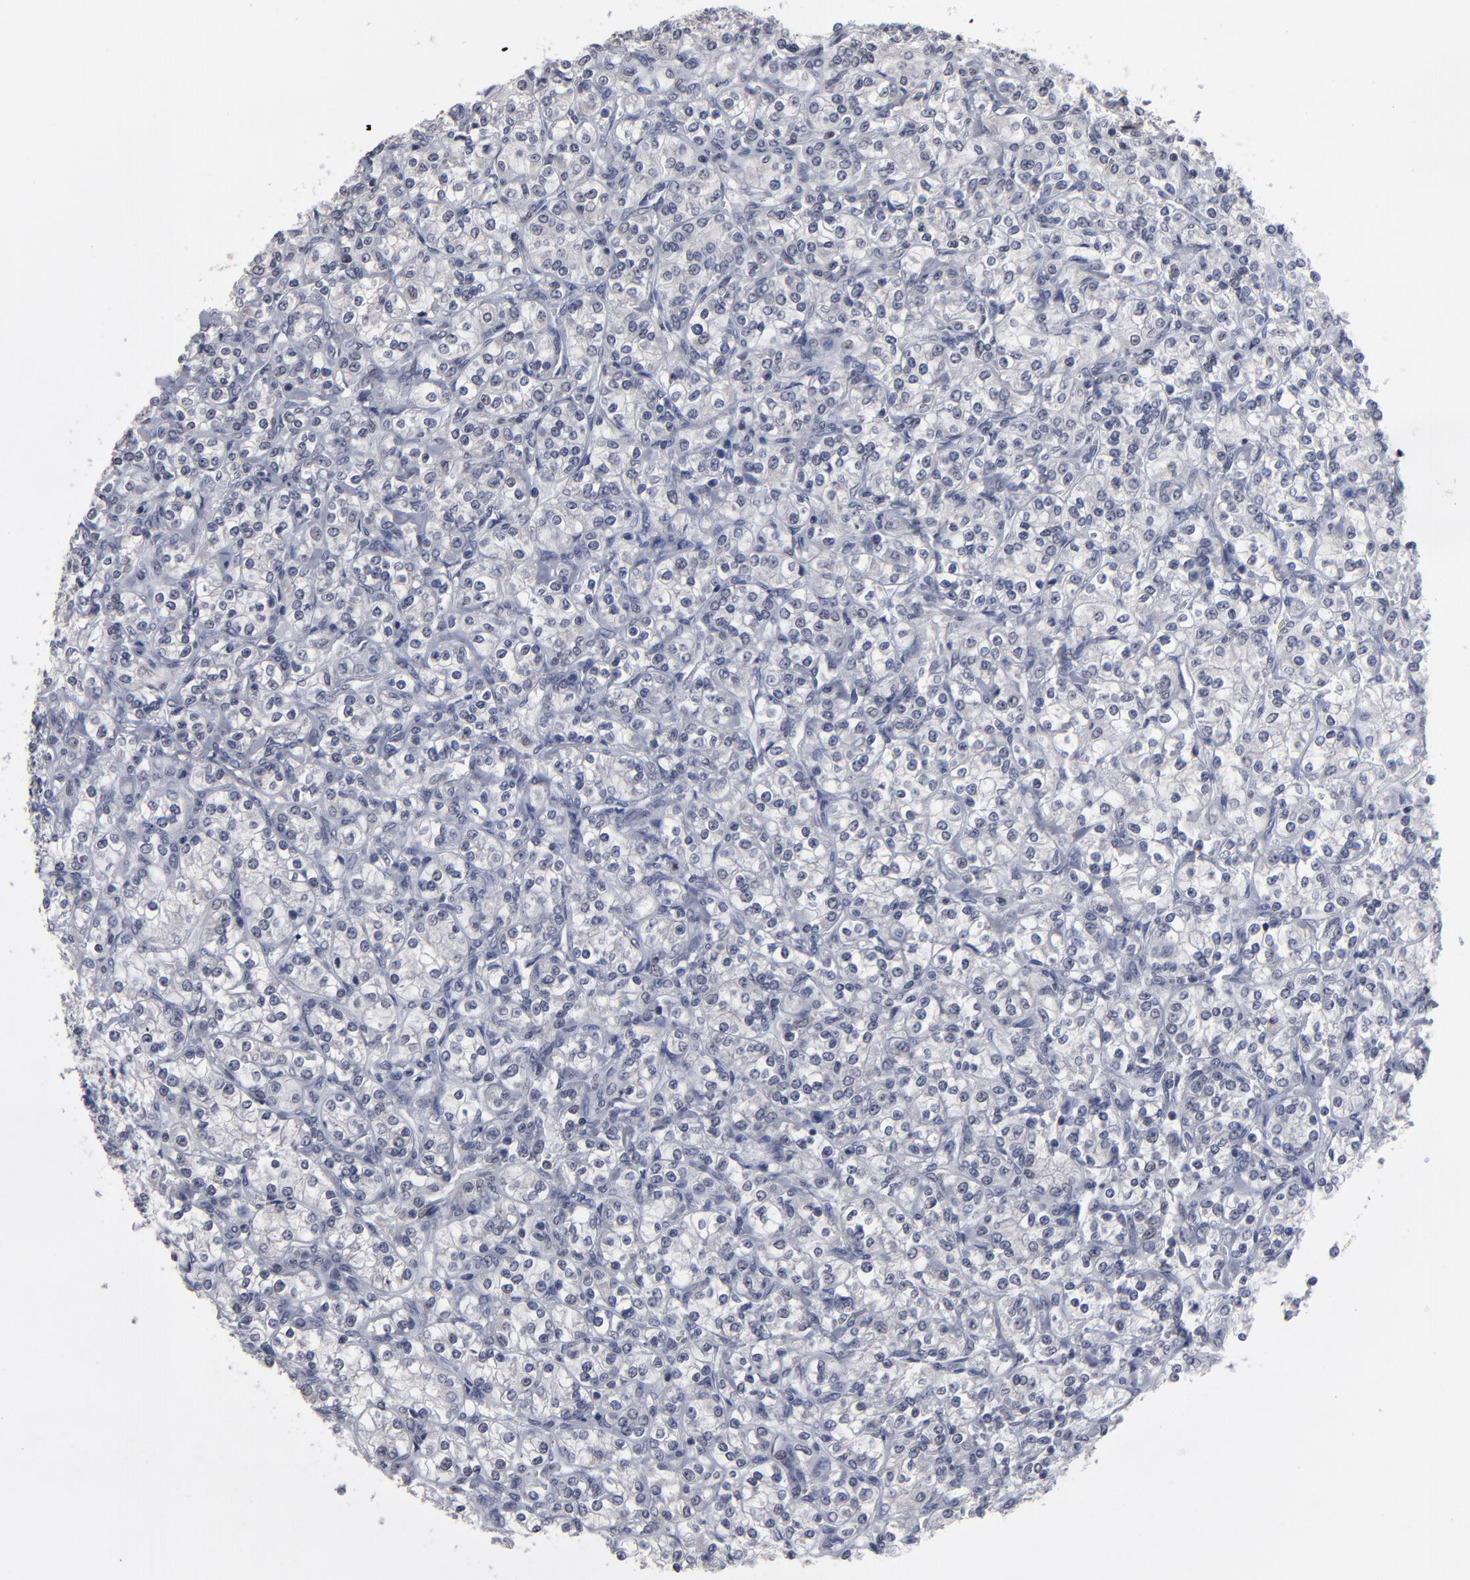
{"staining": {"intensity": "negative", "quantity": "none", "location": "none"}, "tissue": "renal cancer", "cell_type": "Tumor cells", "image_type": "cancer", "snomed": [{"axis": "morphology", "description": "Adenocarcinoma, NOS"}, {"axis": "topography", "description": "Kidney"}], "caption": "IHC image of neoplastic tissue: adenocarcinoma (renal) stained with DAB (3,3'-diaminobenzidine) reveals no significant protein positivity in tumor cells. The staining was performed using DAB (3,3'-diaminobenzidine) to visualize the protein expression in brown, while the nuclei were stained in blue with hematoxylin (Magnification: 20x).", "gene": "SSRP1", "patient": {"sex": "male", "age": 77}}